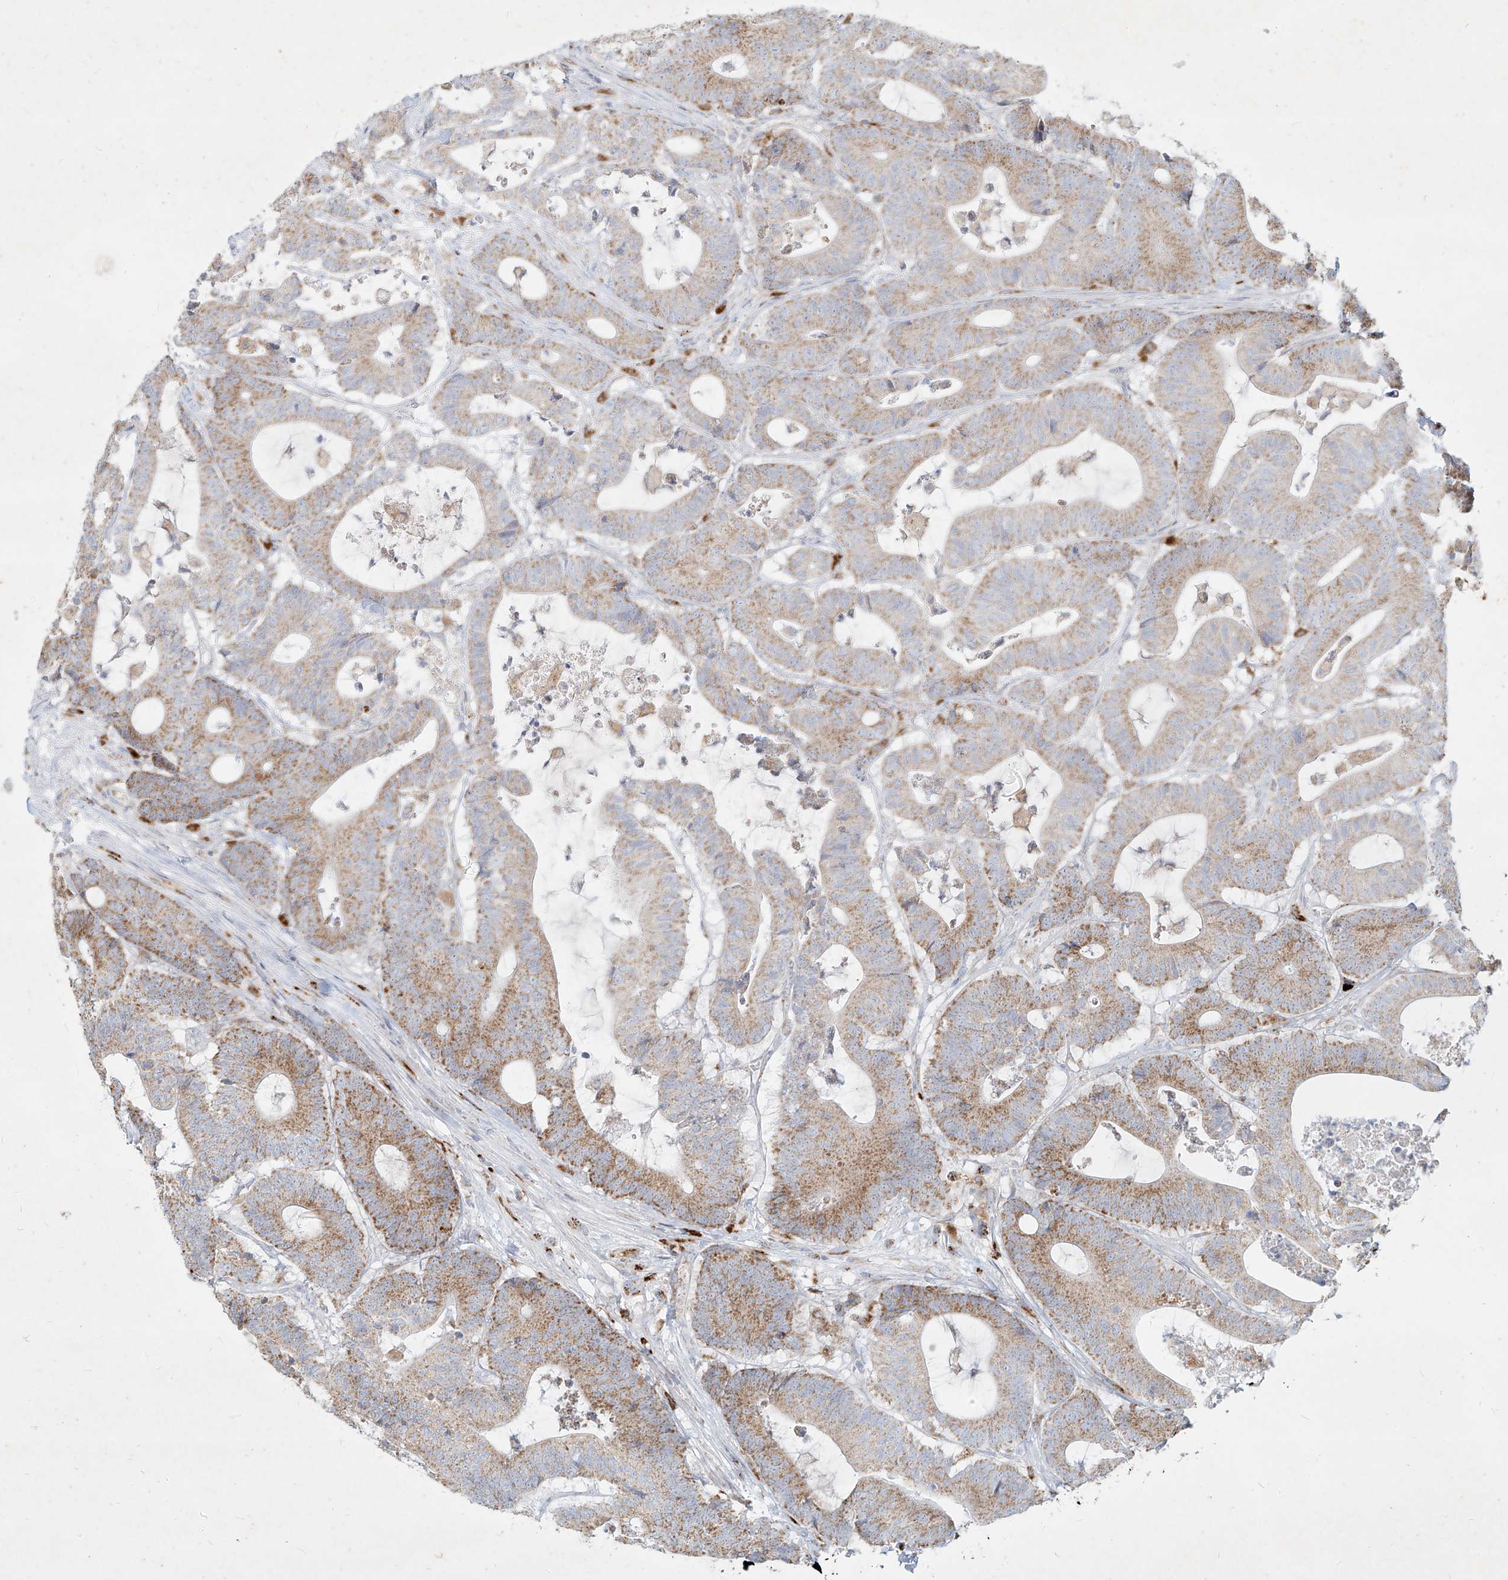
{"staining": {"intensity": "moderate", "quantity": "25%-75%", "location": "cytoplasmic/membranous"}, "tissue": "colorectal cancer", "cell_type": "Tumor cells", "image_type": "cancer", "snomed": [{"axis": "morphology", "description": "Adenocarcinoma, NOS"}, {"axis": "topography", "description": "Colon"}], "caption": "Protein staining by immunohistochemistry displays moderate cytoplasmic/membranous positivity in about 25%-75% of tumor cells in colorectal adenocarcinoma.", "gene": "MTX2", "patient": {"sex": "female", "age": 84}}